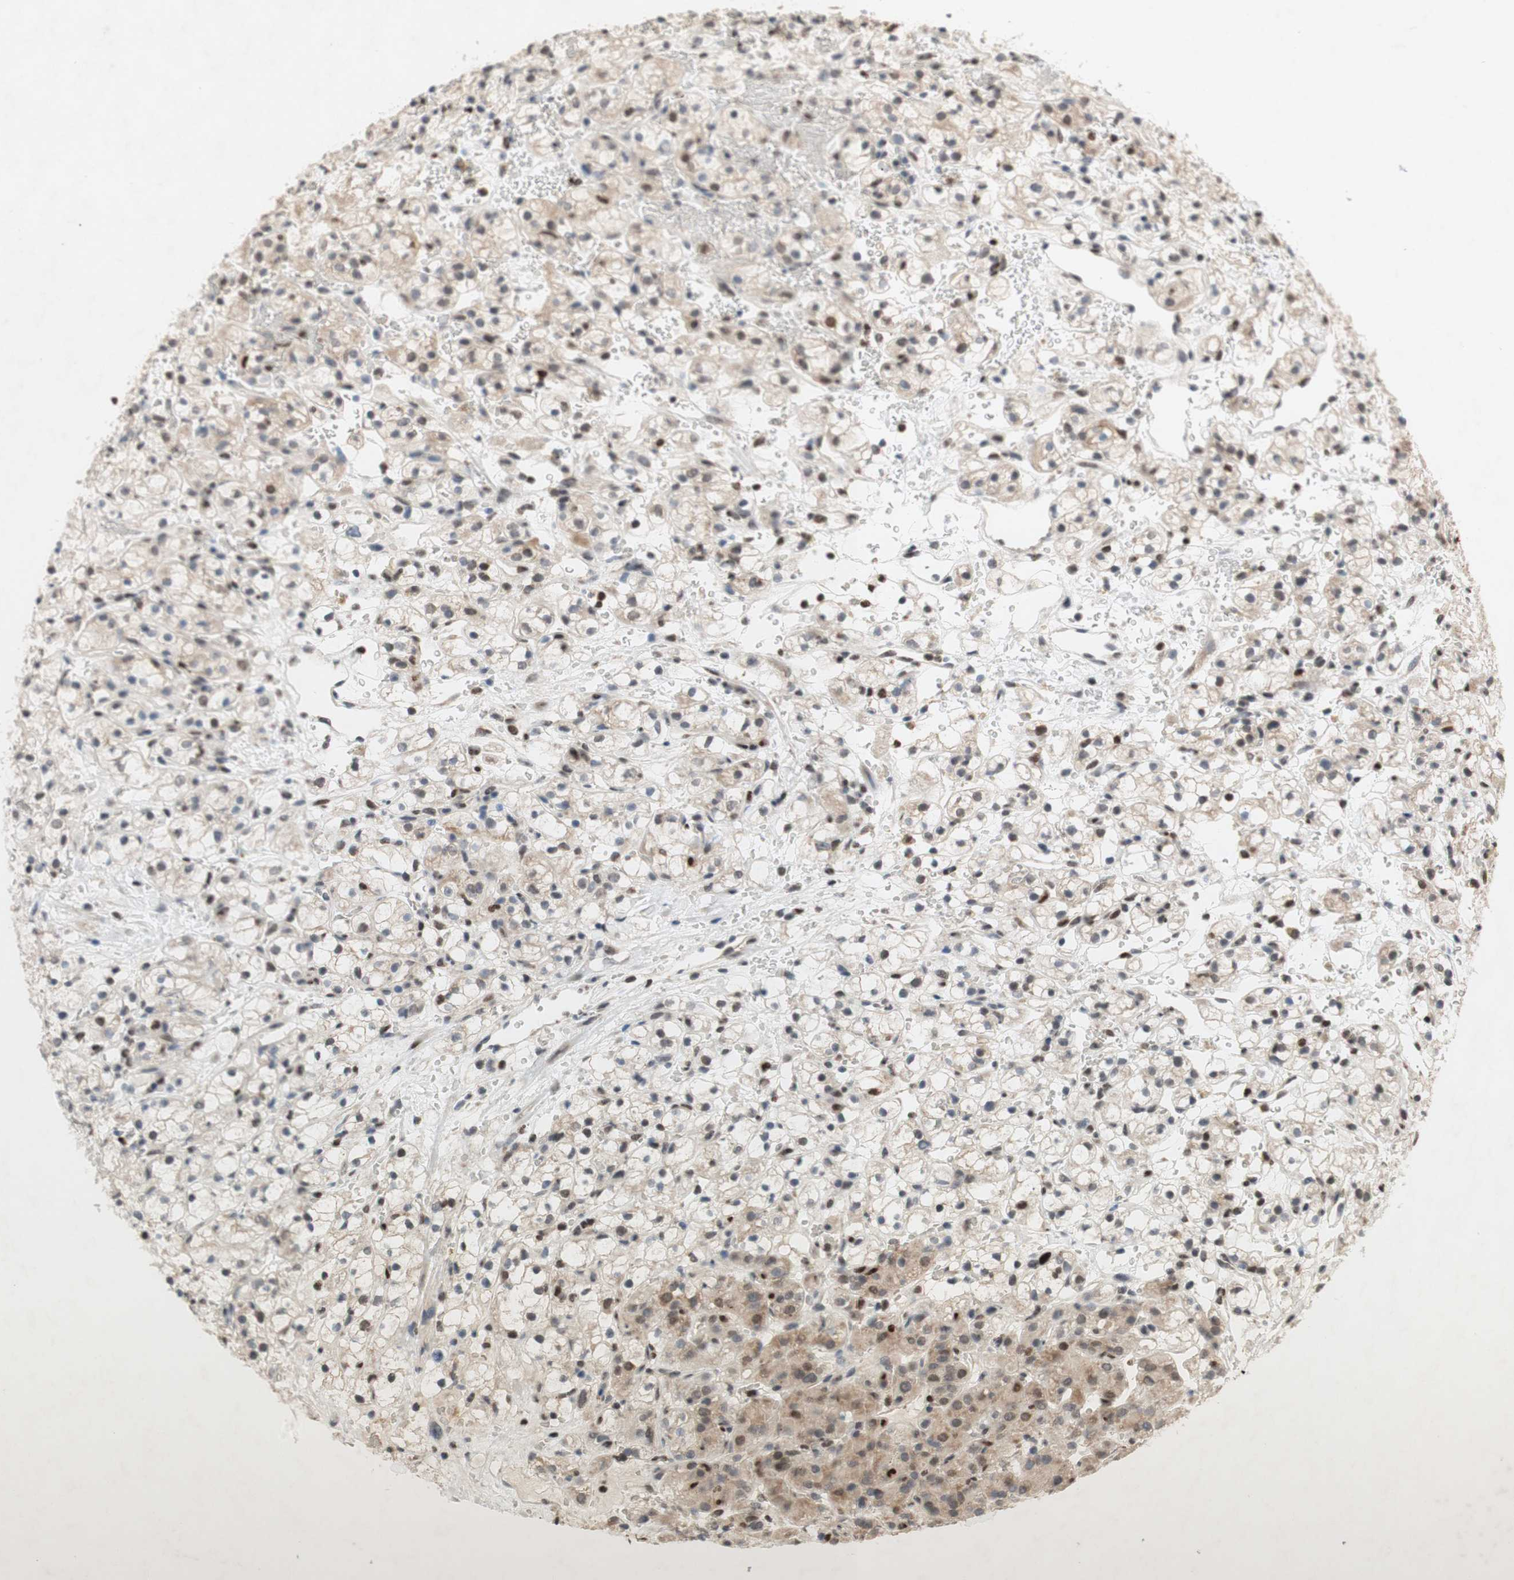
{"staining": {"intensity": "moderate", "quantity": "25%-75%", "location": "cytoplasmic/membranous"}, "tissue": "renal cancer", "cell_type": "Tumor cells", "image_type": "cancer", "snomed": [{"axis": "morphology", "description": "Adenocarcinoma, NOS"}, {"axis": "topography", "description": "Kidney"}], "caption": "Protein expression analysis of human renal cancer reveals moderate cytoplasmic/membranous staining in approximately 25%-75% of tumor cells.", "gene": "DNMT3A", "patient": {"sex": "male", "age": 61}}